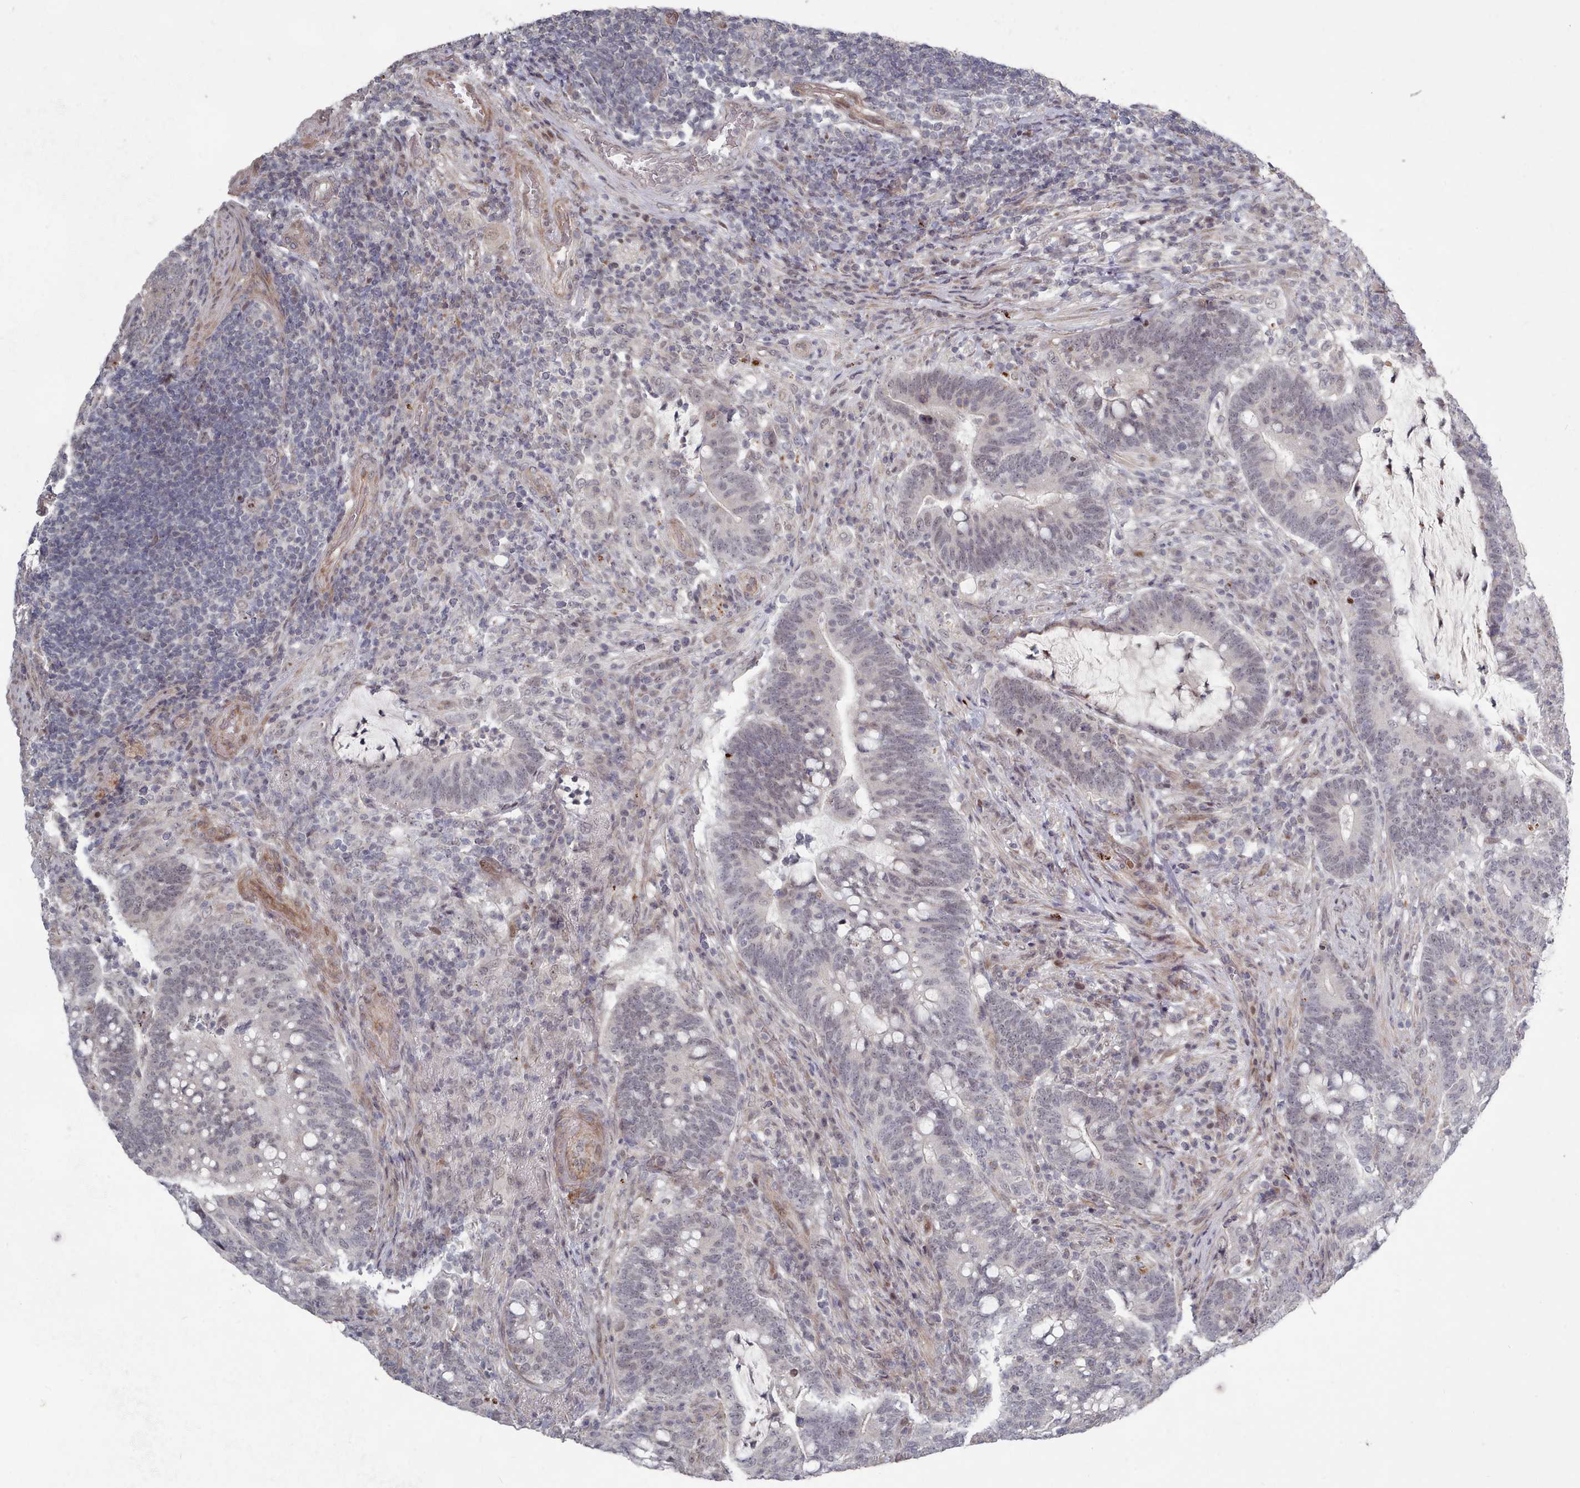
{"staining": {"intensity": "negative", "quantity": "none", "location": "none"}, "tissue": "colorectal cancer", "cell_type": "Tumor cells", "image_type": "cancer", "snomed": [{"axis": "morphology", "description": "Normal tissue, NOS"}, {"axis": "morphology", "description": "Adenocarcinoma, NOS"}, {"axis": "topography", "description": "Colon"}], "caption": "A micrograph of human colorectal adenocarcinoma is negative for staining in tumor cells.", "gene": "CPSF4", "patient": {"sex": "female", "age": 66}}